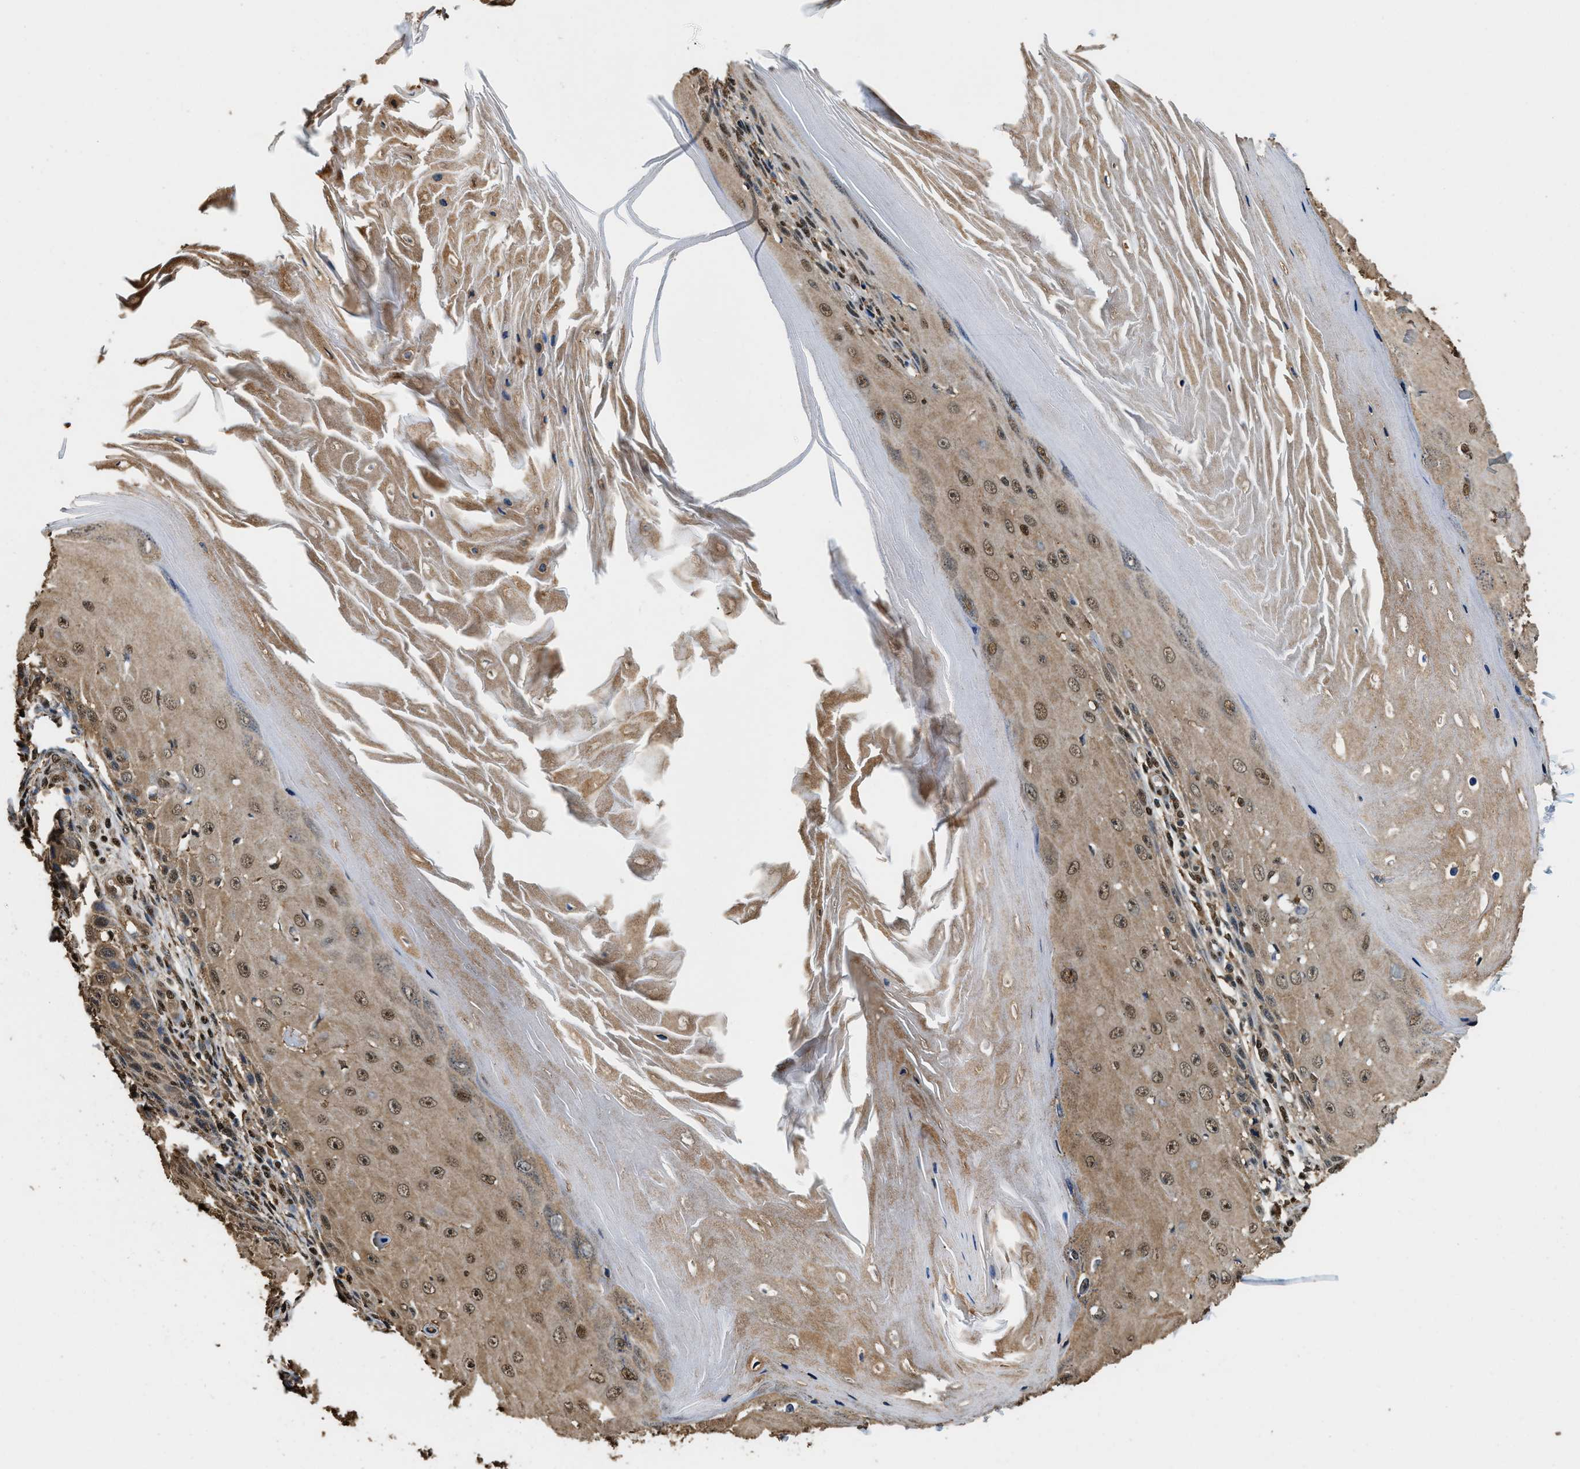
{"staining": {"intensity": "weak", "quantity": ">75%", "location": "cytoplasmic/membranous,nuclear"}, "tissue": "skin cancer", "cell_type": "Tumor cells", "image_type": "cancer", "snomed": [{"axis": "morphology", "description": "Squamous cell carcinoma, NOS"}, {"axis": "topography", "description": "Skin"}], "caption": "An image of human skin squamous cell carcinoma stained for a protein displays weak cytoplasmic/membranous and nuclear brown staining in tumor cells.", "gene": "GAPDH", "patient": {"sex": "female", "age": 73}}